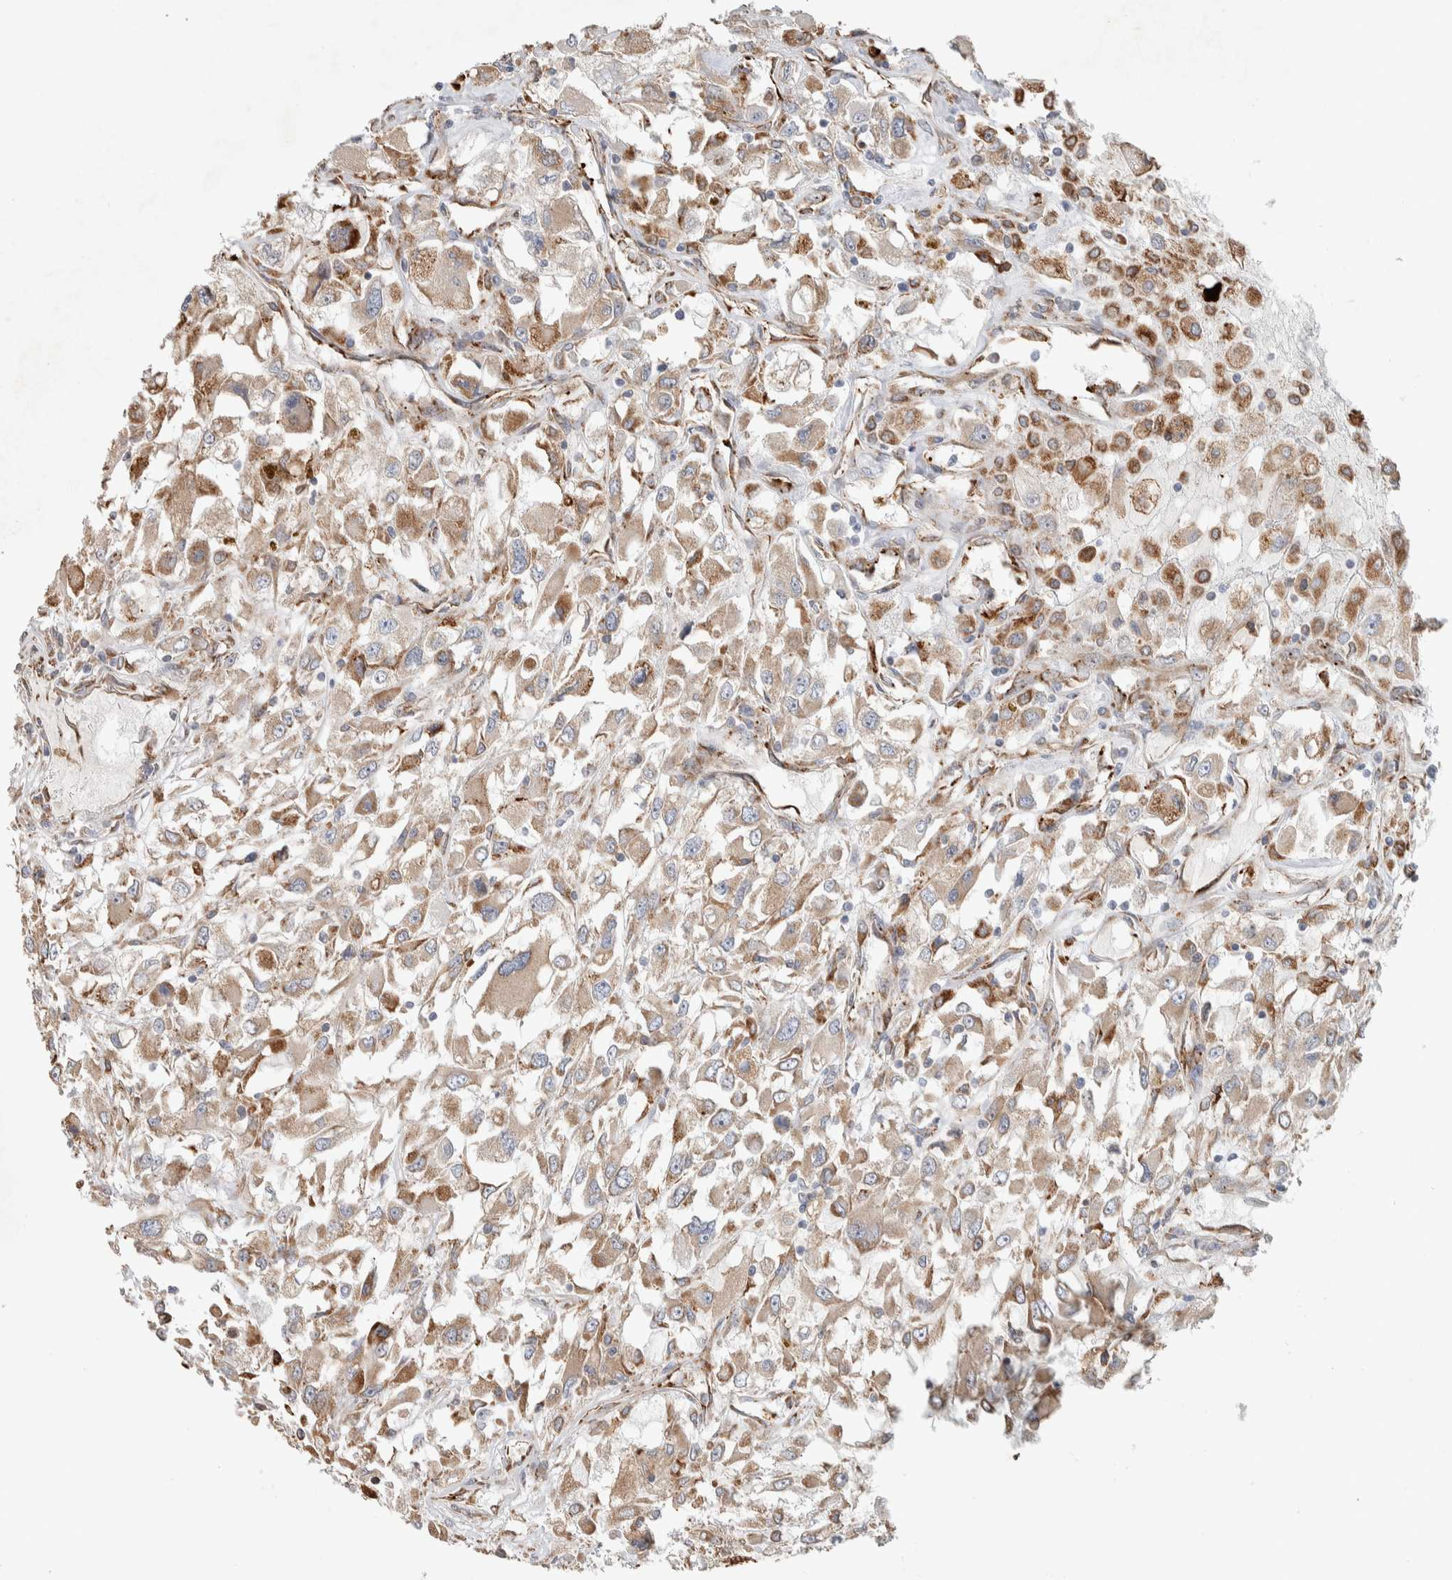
{"staining": {"intensity": "moderate", "quantity": ">75%", "location": "cytoplasmic/membranous"}, "tissue": "renal cancer", "cell_type": "Tumor cells", "image_type": "cancer", "snomed": [{"axis": "morphology", "description": "Adenocarcinoma, NOS"}, {"axis": "topography", "description": "Kidney"}], "caption": "Renal adenocarcinoma stained with DAB immunohistochemistry reveals medium levels of moderate cytoplasmic/membranous staining in about >75% of tumor cells. Using DAB (brown) and hematoxylin (blue) stains, captured at high magnification using brightfield microscopy.", "gene": "ADCY8", "patient": {"sex": "female", "age": 52}}